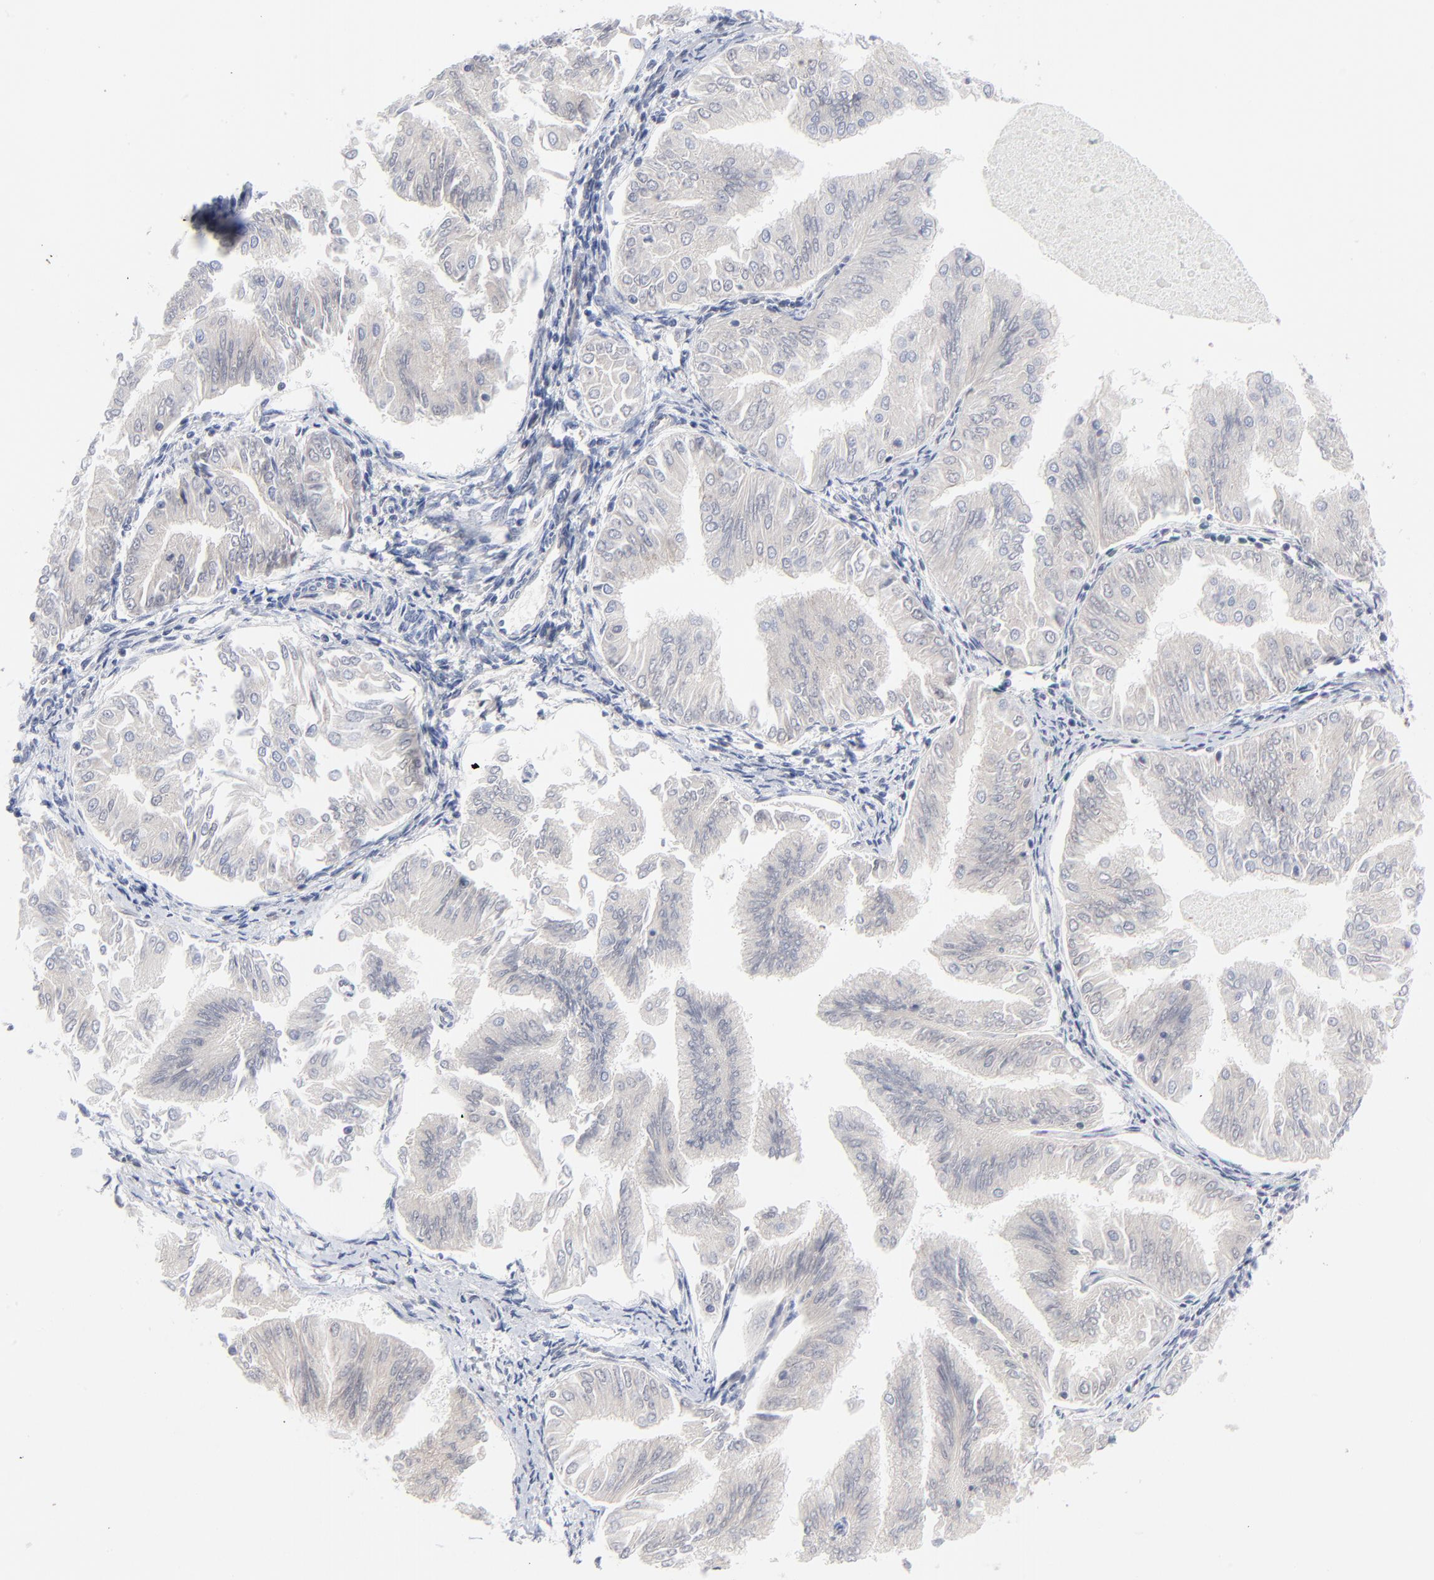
{"staining": {"intensity": "negative", "quantity": "none", "location": "none"}, "tissue": "endometrial cancer", "cell_type": "Tumor cells", "image_type": "cancer", "snomed": [{"axis": "morphology", "description": "Adenocarcinoma, NOS"}, {"axis": "topography", "description": "Endometrium"}], "caption": "Tumor cells show no significant protein staining in endometrial cancer (adenocarcinoma). The staining was performed using DAB (3,3'-diaminobenzidine) to visualize the protein expression in brown, while the nuclei were stained in blue with hematoxylin (Magnification: 20x).", "gene": "RPS6KB1", "patient": {"sex": "female", "age": 53}}